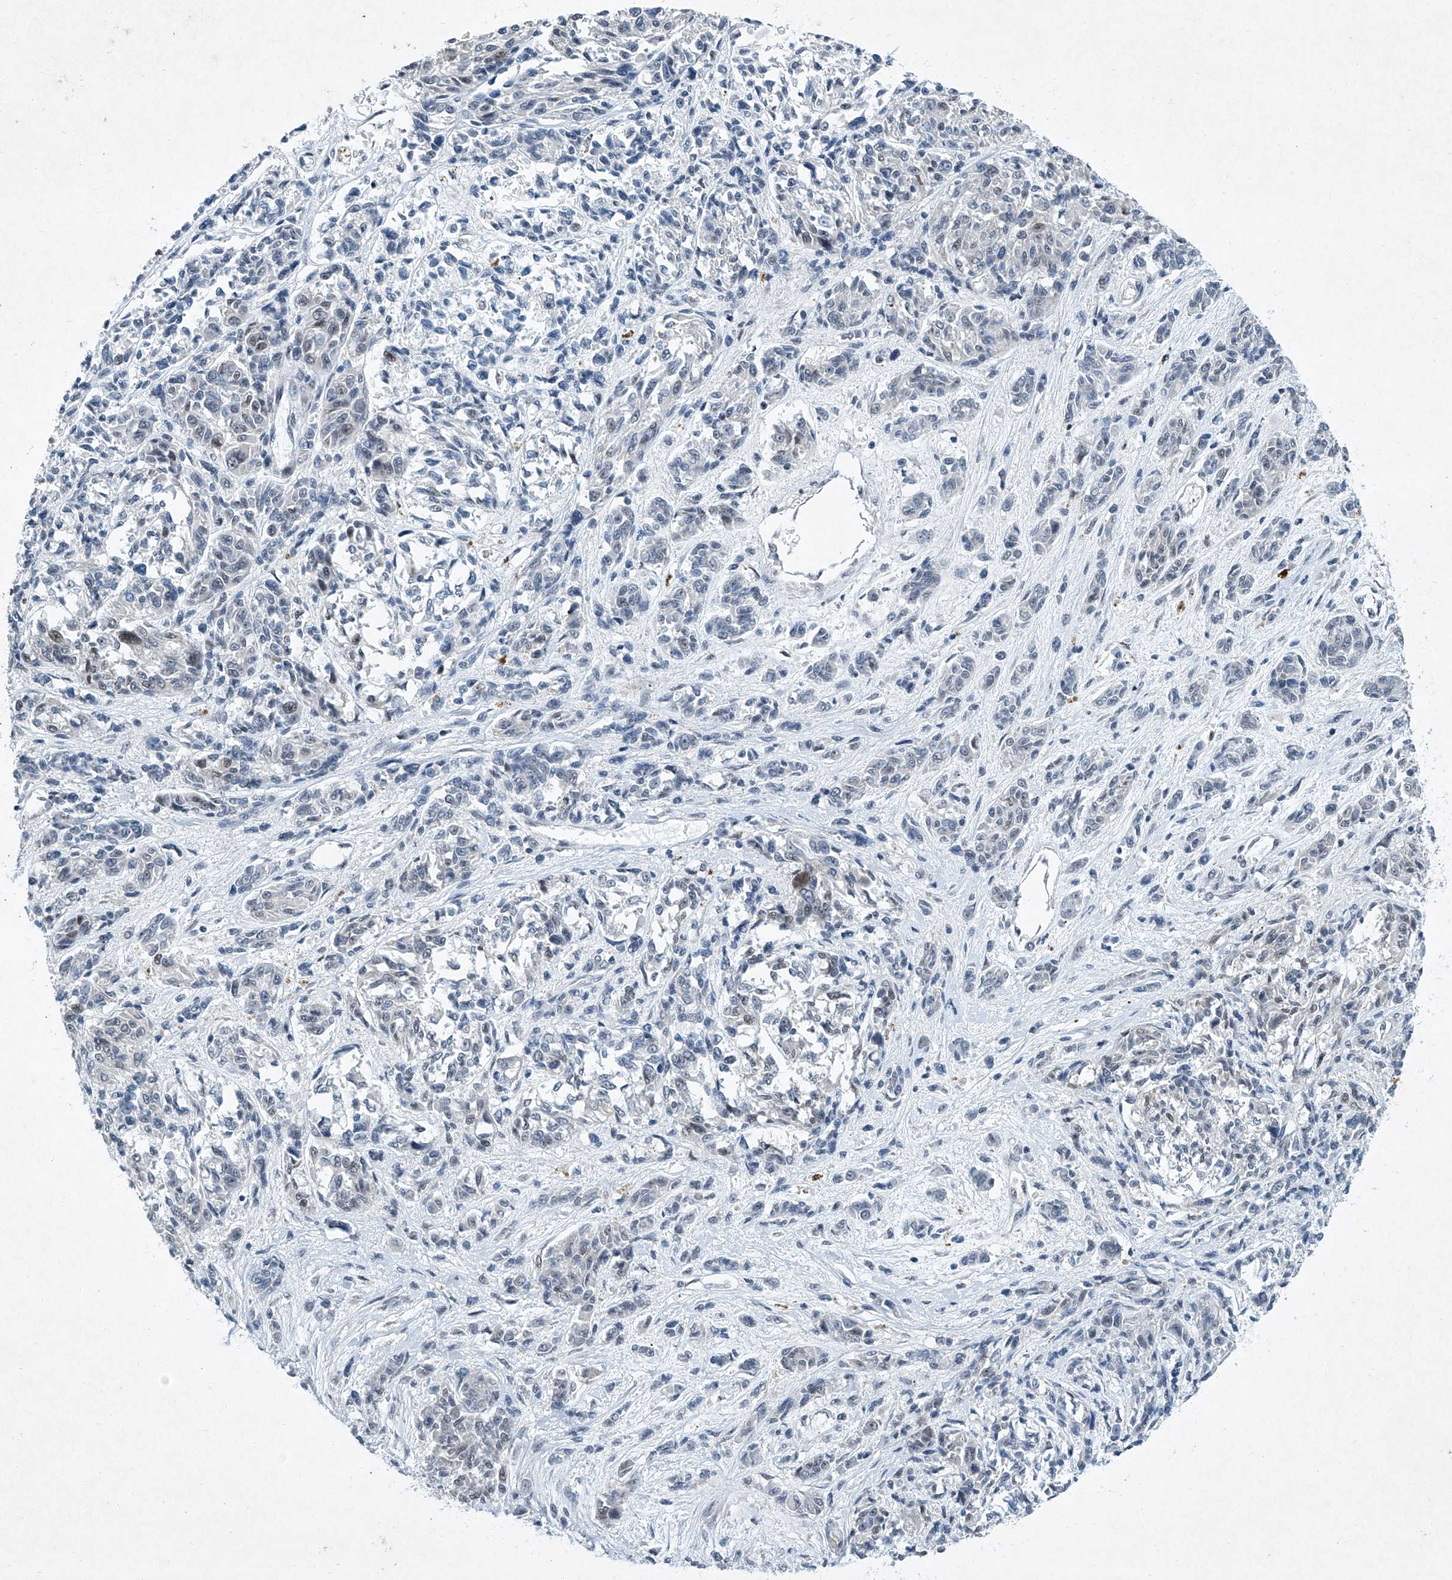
{"staining": {"intensity": "negative", "quantity": "none", "location": "none"}, "tissue": "melanoma", "cell_type": "Tumor cells", "image_type": "cancer", "snomed": [{"axis": "morphology", "description": "Malignant melanoma, NOS"}, {"axis": "topography", "description": "Skin"}], "caption": "Immunohistochemical staining of human melanoma shows no significant positivity in tumor cells.", "gene": "TFDP1", "patient": {"sex": "male", "age": 53}}